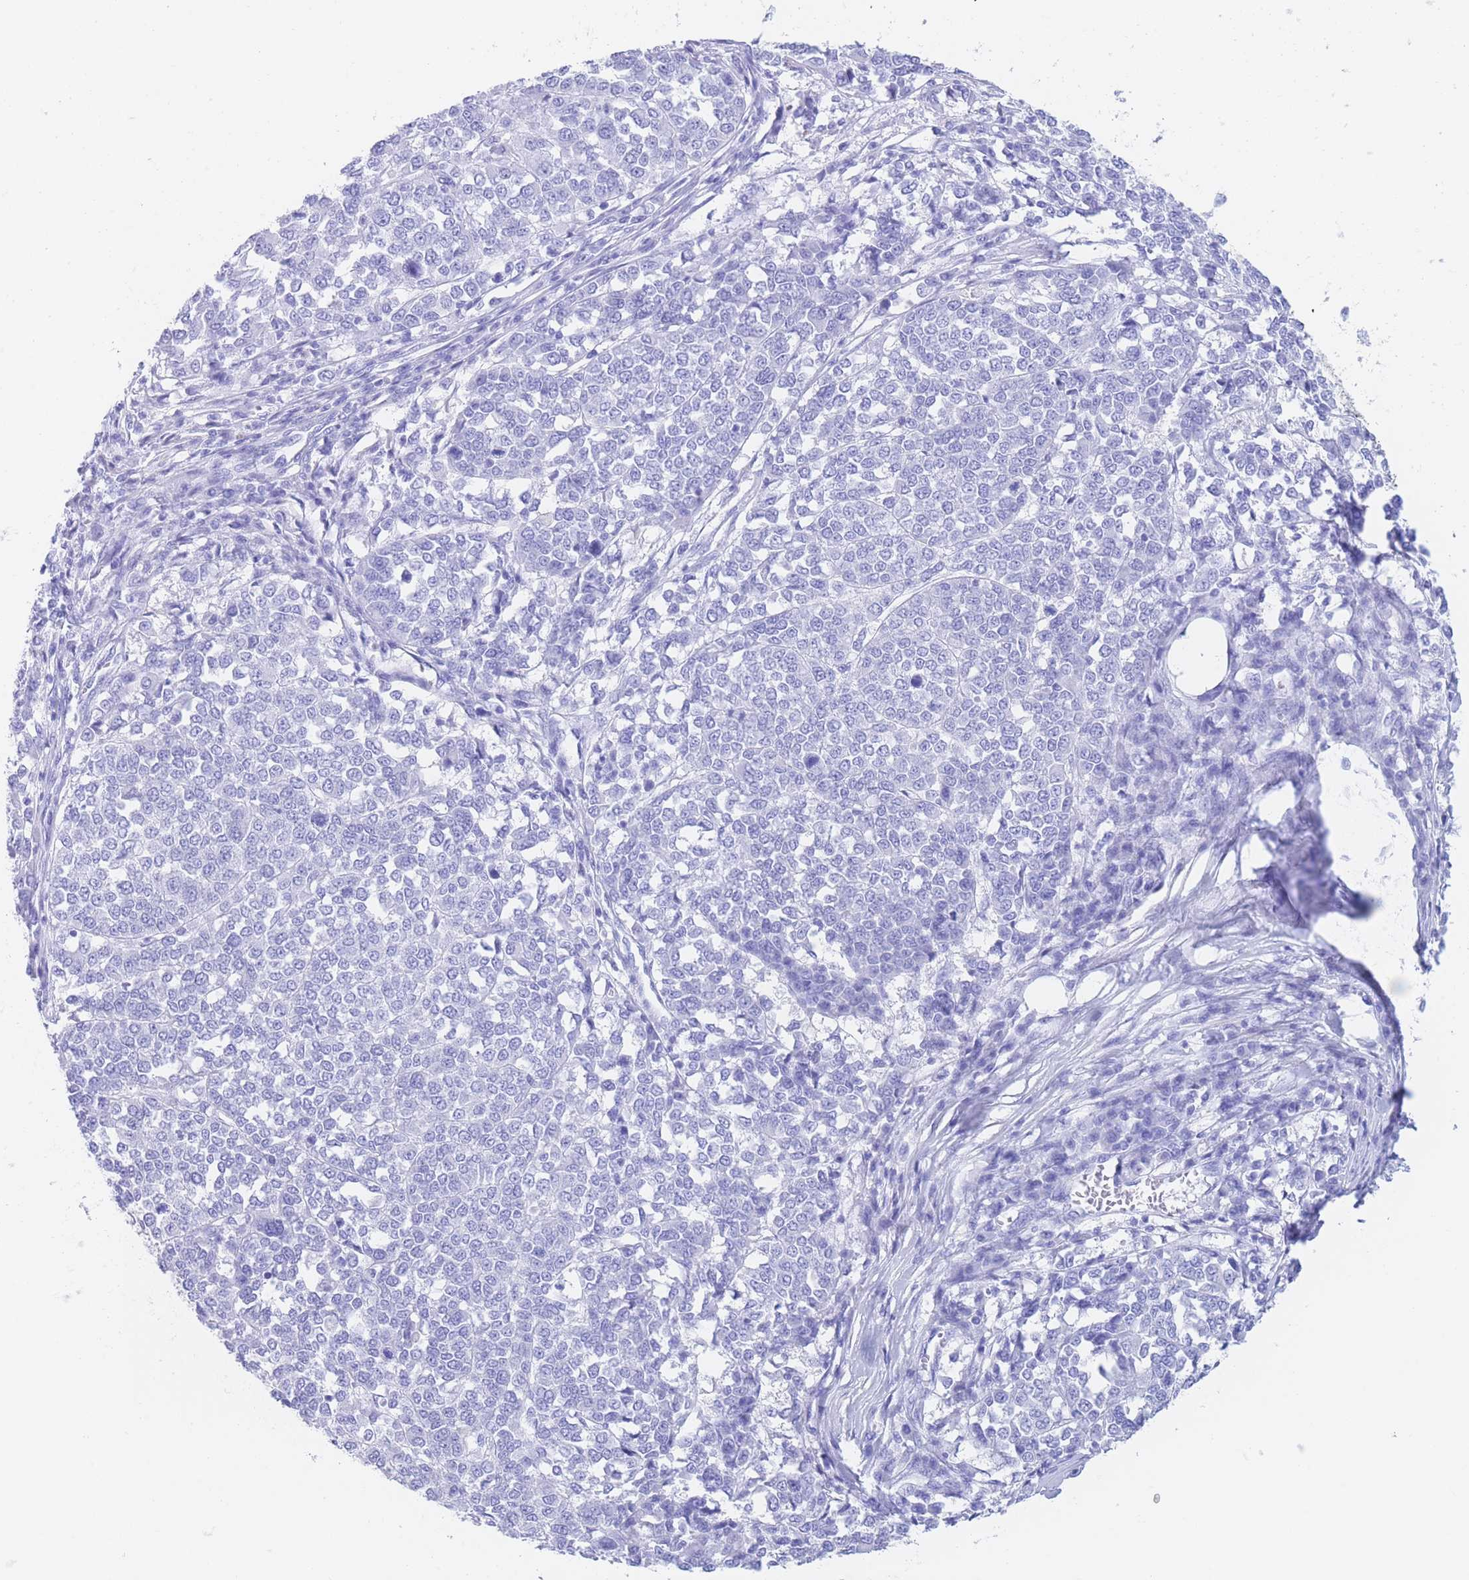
{"staining": {"intensity": "negative", "quantity": "none", "location": "none"}, "tissue": "melanoma", "cell_type": "Tumor cells", "image_type": "cancer", "snomed": [{"axis": "morphology", "description": "Malignant melanoma, Metastatic site"}, {"axis": "topography", "description": "Lymph node"}], "caption": "IHC photomicrograph of neoplastic tissue: melanoma stained with DAB (3,3'-diaminobenzidine) demonstrates no significant protein expression in tumor cells.", "gene": "SLCO1B3", "patient": {"sex": "male", "age": 44}}